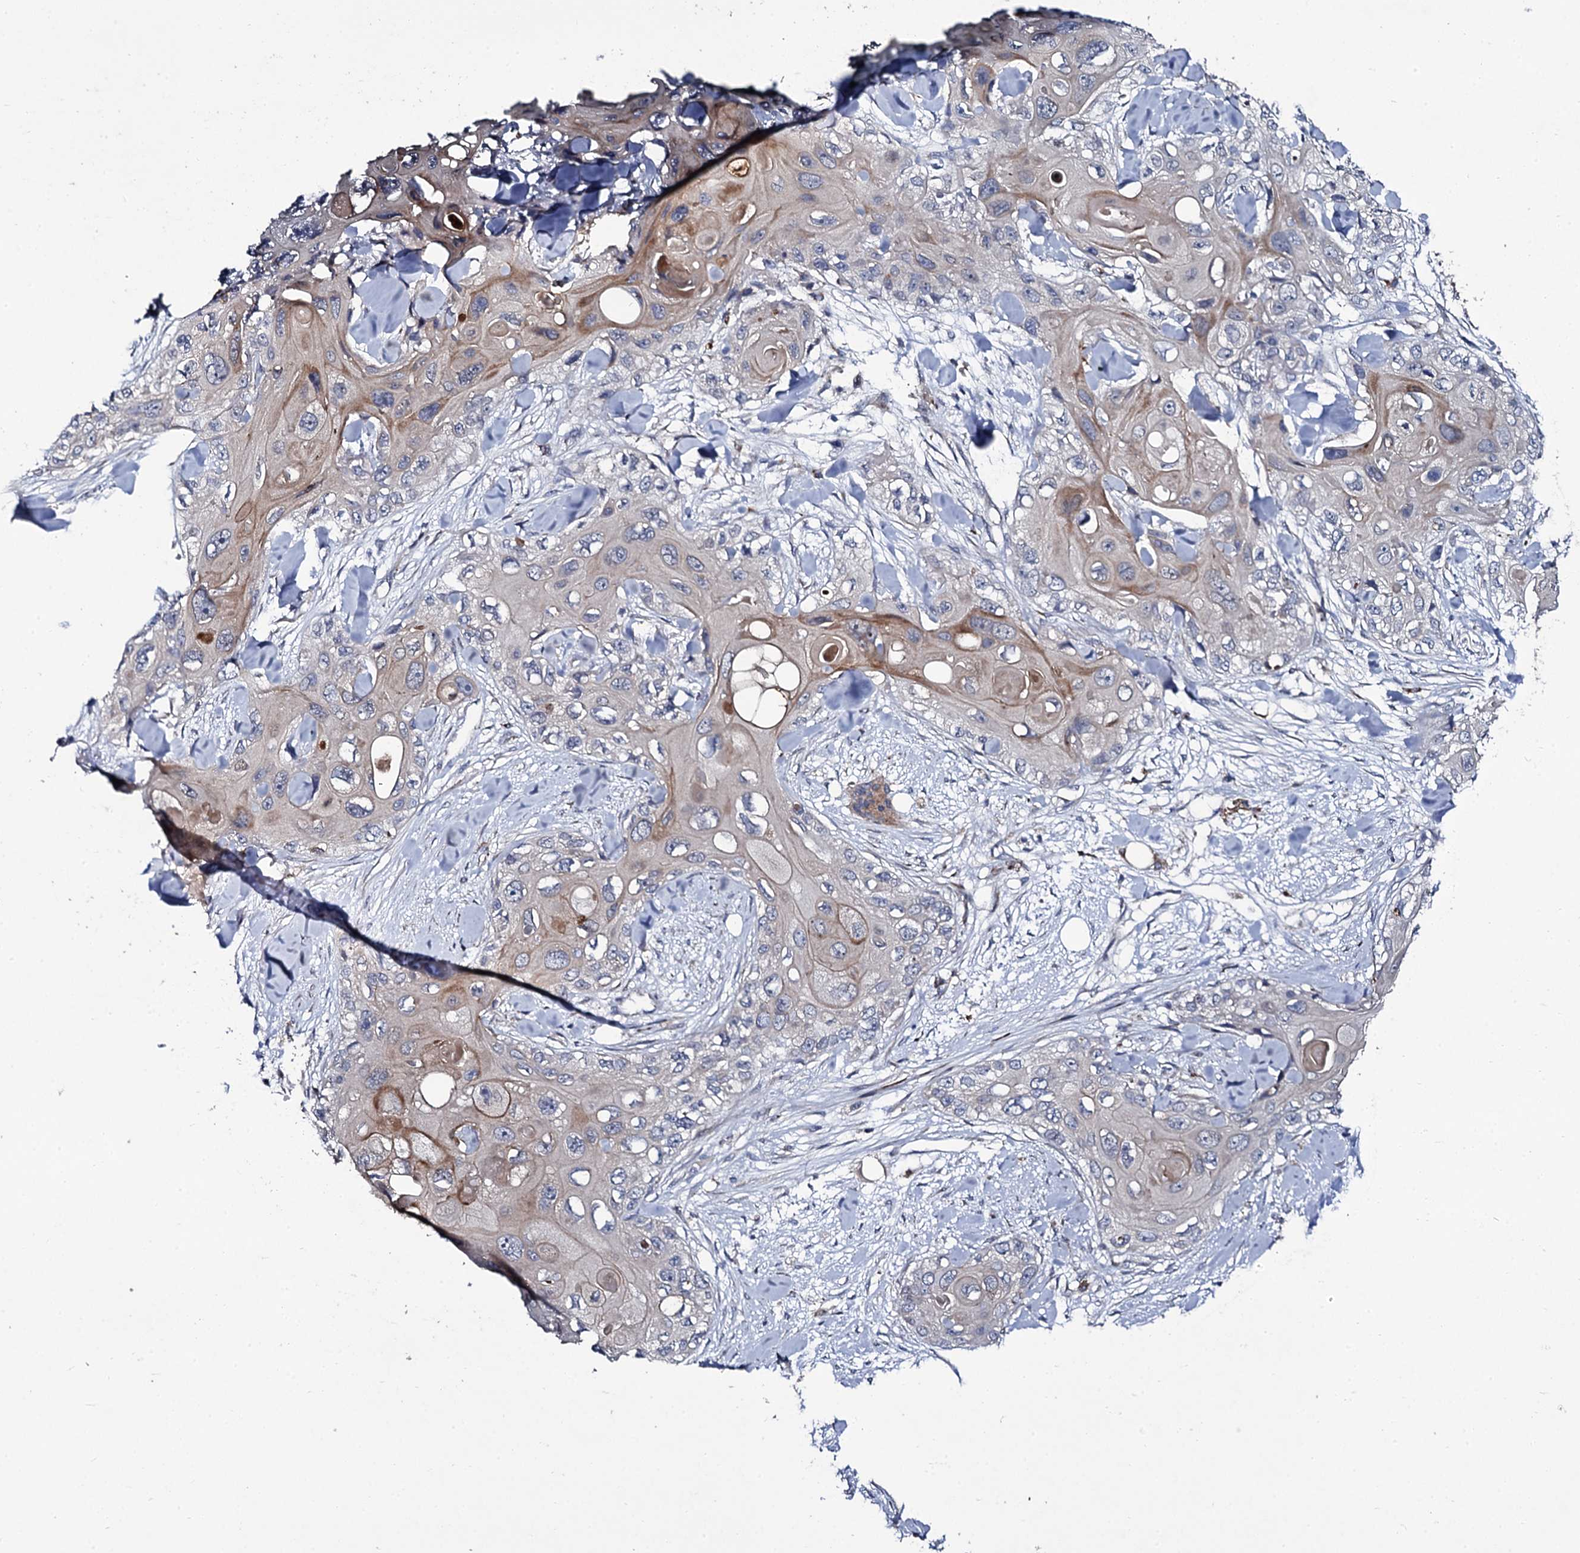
{"staining": {"intensity": "weak", "quantity": "<25%", "location": "cytoplasmic/membranous"}, "tissue": "skin cancer", "cell_type": "Tumor cells", "image_type": "cancer", "snomed": [{"axis": "morphology", "description": "Normal tissue, NOS"}, {"axis": "morphology", "description": "Squamous cell carcinoma, NOS"}, {"axis": "topography", "description": "Skin"}], "caption": "Tumor cells are negative for protein expression in human squamous cell carcinoma (skin).", "gene": "LRRC28", "patient": {"sex": "male", "age": 72}}